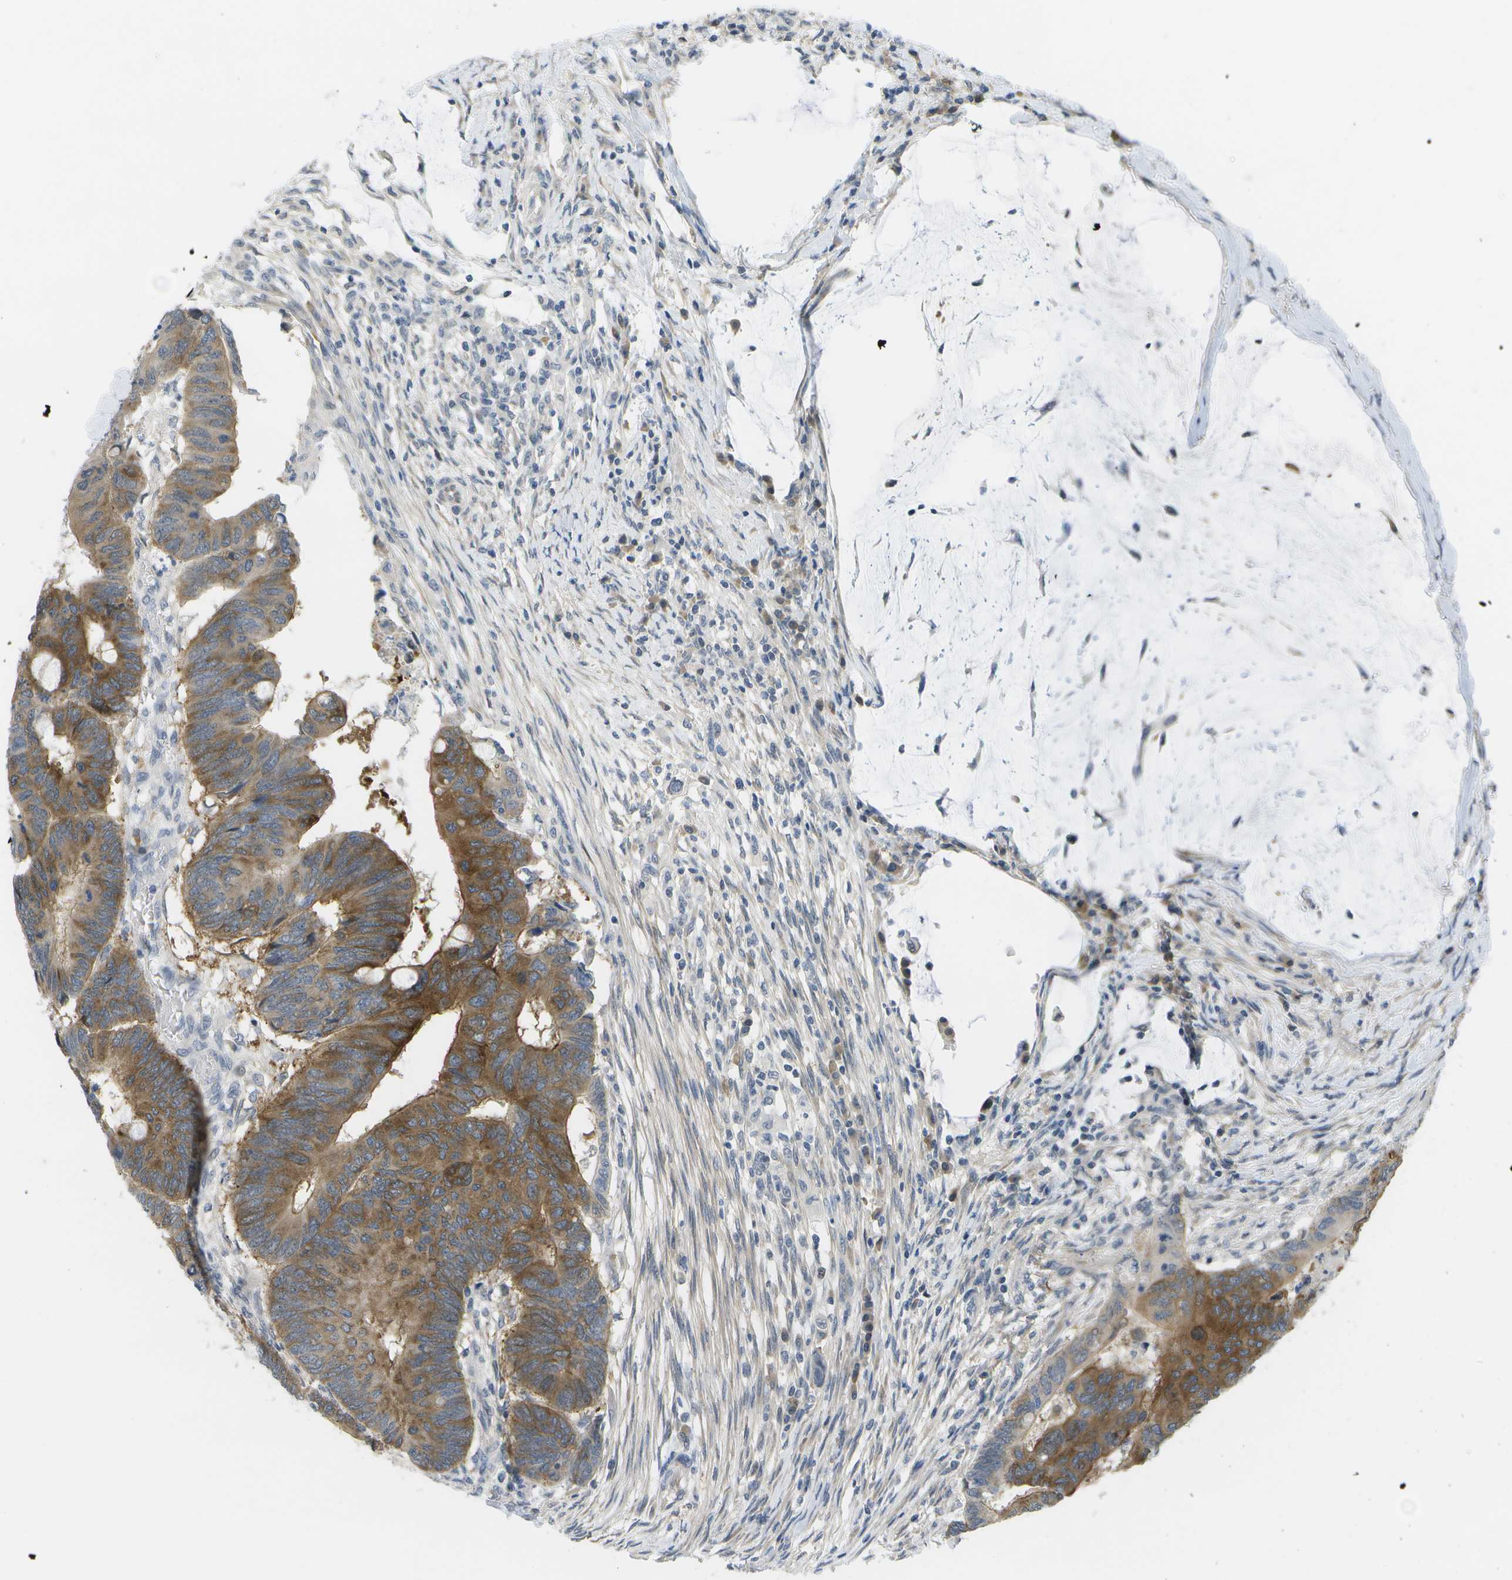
{"staining": {"intensity": "strong", "quantity": ">75%", "location": "cytoplasmic/membranous"}, "tissue": "colorectal cancer", "cell_type": "Tumor cells", "image_type": "cancer", "snomed": [{"axis": "morphology", "description": "Normal tissue, NOS"}, {"axis": "morphology", "description": "Adenocarcinoma, NOS"}, {"axis": "topography", "description": "Rectum"}], "caption": "Colorectal adenocarcinoma stained for a protein (brown) demonstrates strong cytoplasmic/membranous positive positivity in approximately >75% of tumor cells.", "gene": "MARCHF8", "patient": {"sex": "male", "age": 92}}